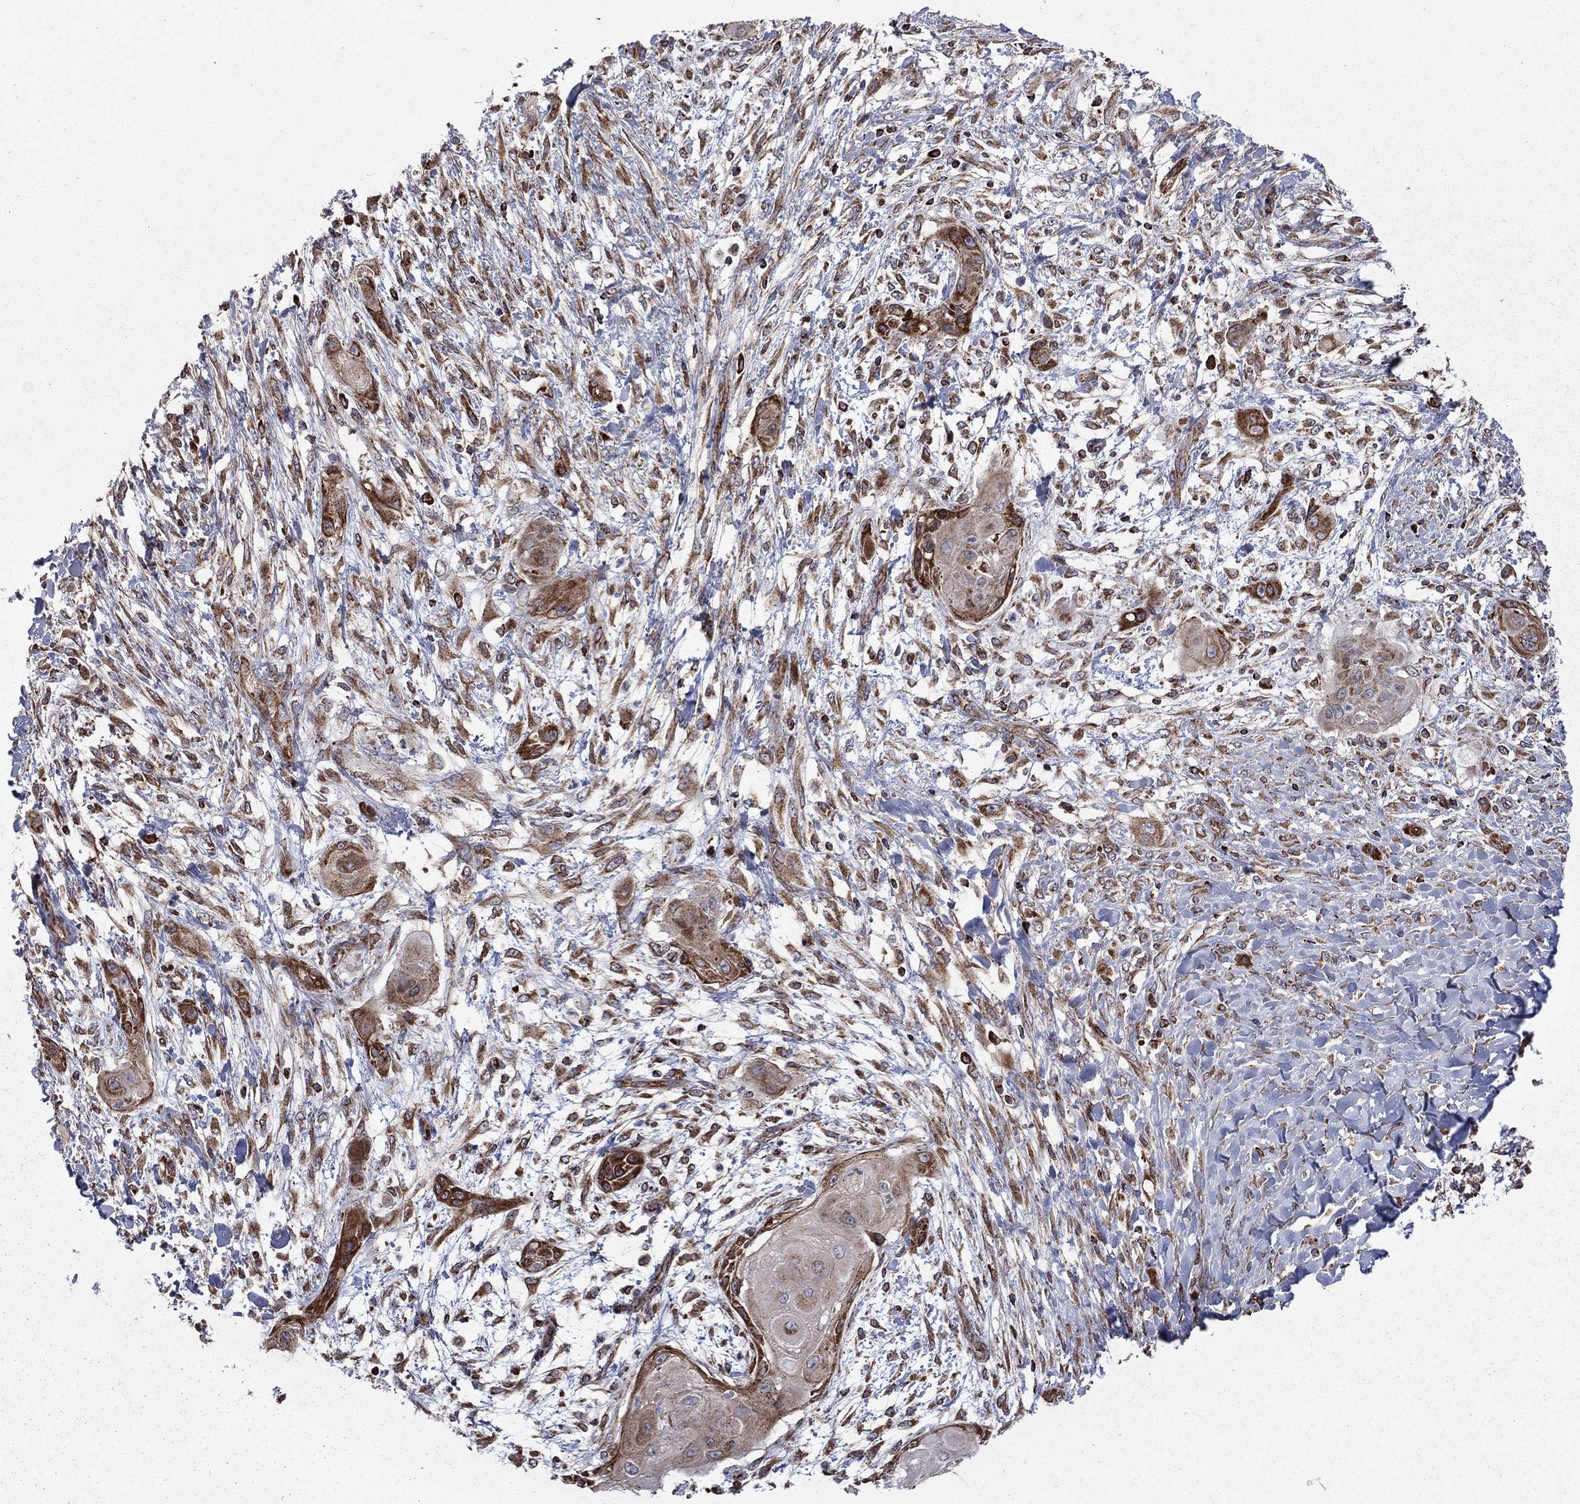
{"staining": {"intensity": "strong", "quantity": ">75%", "location": "cytoplasmic/membranous"}, "tissue": "skin cancer", "cell_type": "Tumor cells", "image_type": "cancer", "snomed": [{"axis": "morphology", "description": "Squamous cell carcinoma, NOS"}, {"axis": "topography", "description": "Skin"}], "caption": "IHC of squamous cell carcinoma (skin) reveals high levels of strong cytoplasmic/membranous expression in approximately >75% of tumor cells.", "gene": "CLPTM1", "patient": {"sex": "male", "age": 62}}